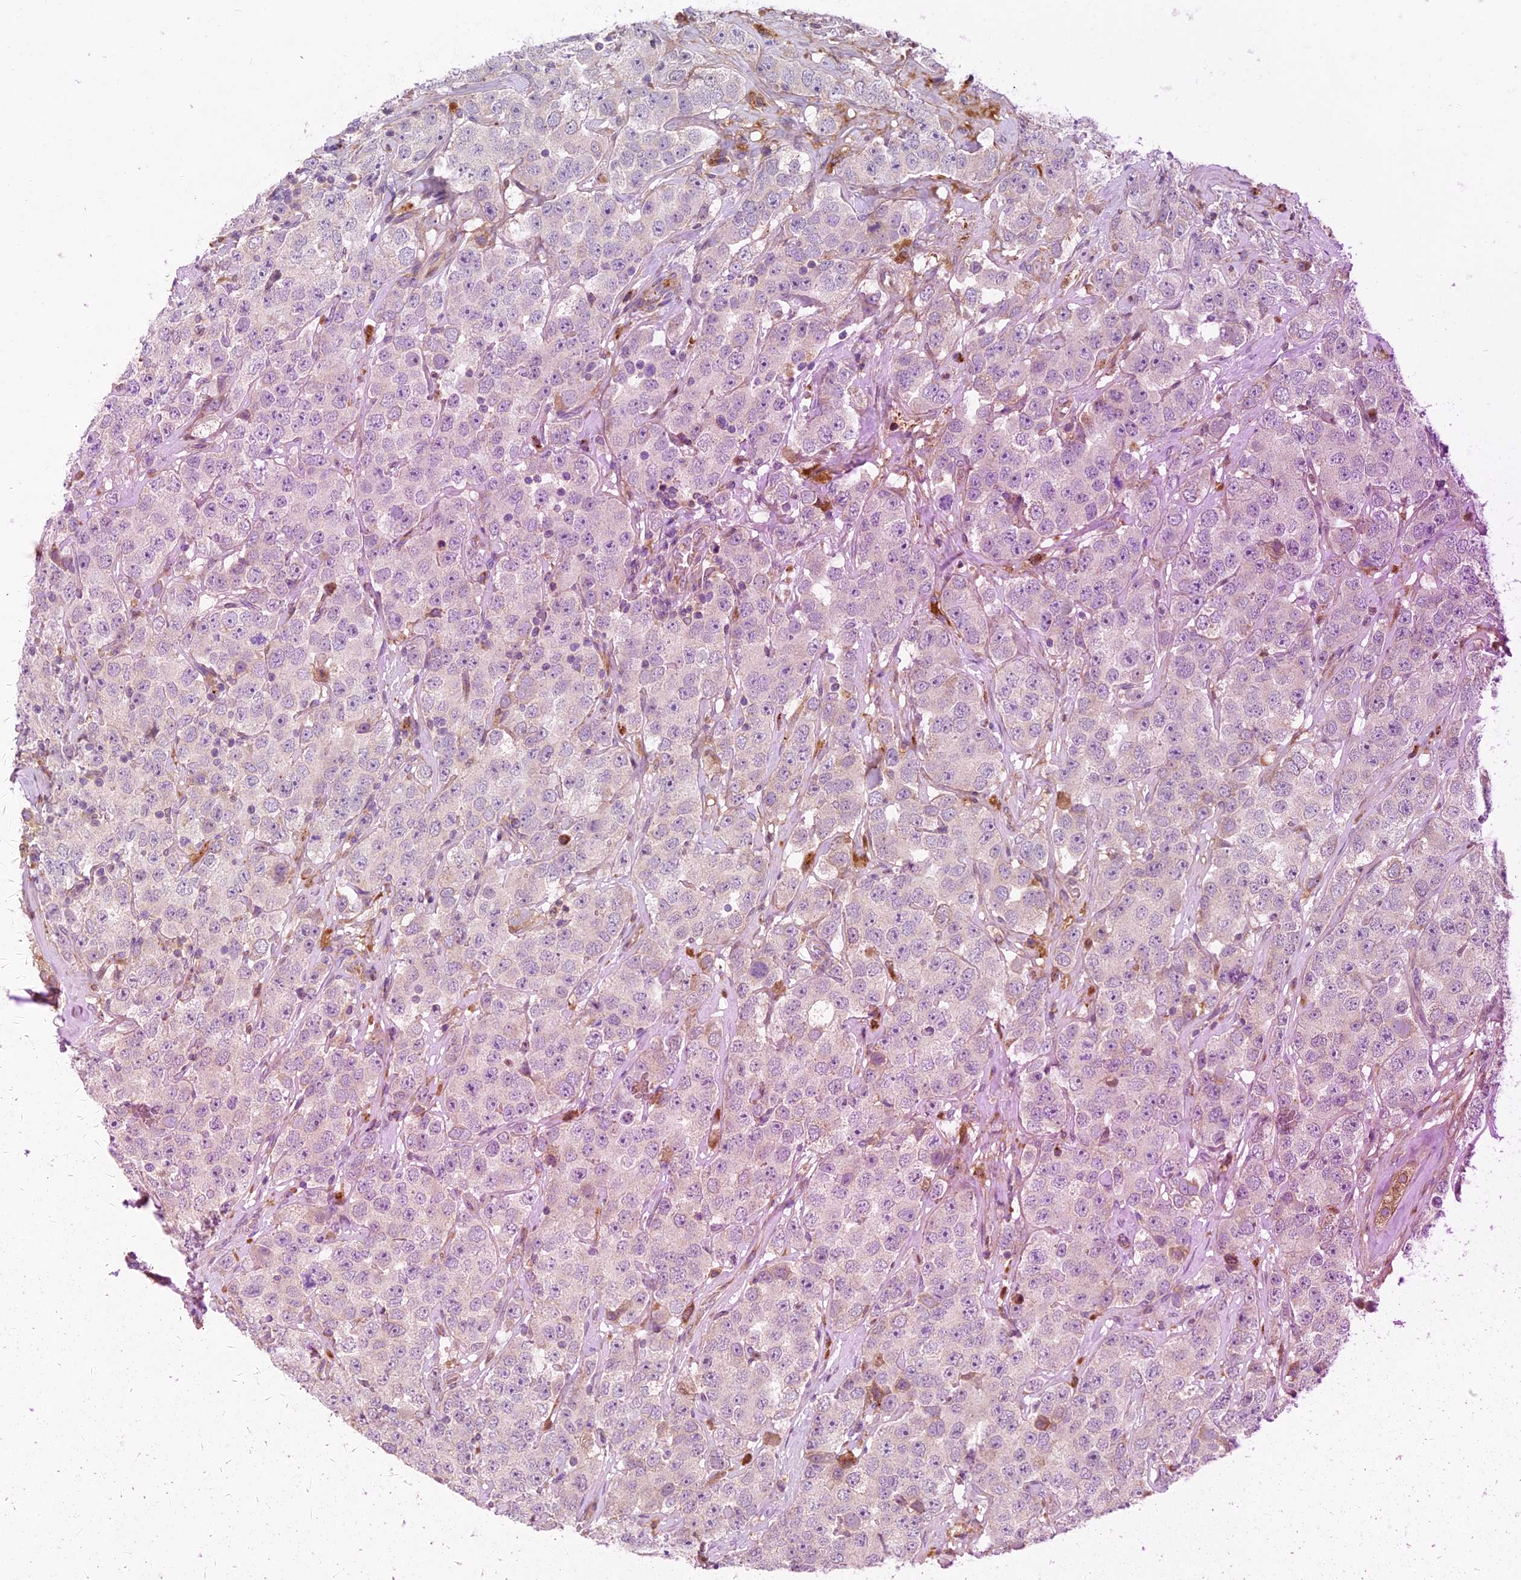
{"staining": {"intensity": "negative", "quantity": "none", "location": "none"}, "tissue": "testis cancer", "cell_type": "Tumor cells", "image_type": "cancer", "snomed": [{"axis": "morphology", "description": "Seminoma, NOS"}, {"axis": "topography", "description": "Testis"}], "caption": "High magnification brightfield microscopy of testis seminoma stained with DAB (brown) and counterstained with hematoxylin (blue): tumor cells show no significant staining. Brightfield microscopy of immunohistochemistry stained with DAB (brown) and hematoxylin (blue), captured at high magnification.", "gene": "FUOM", "patient": {"sex": "male", "age": 28}}